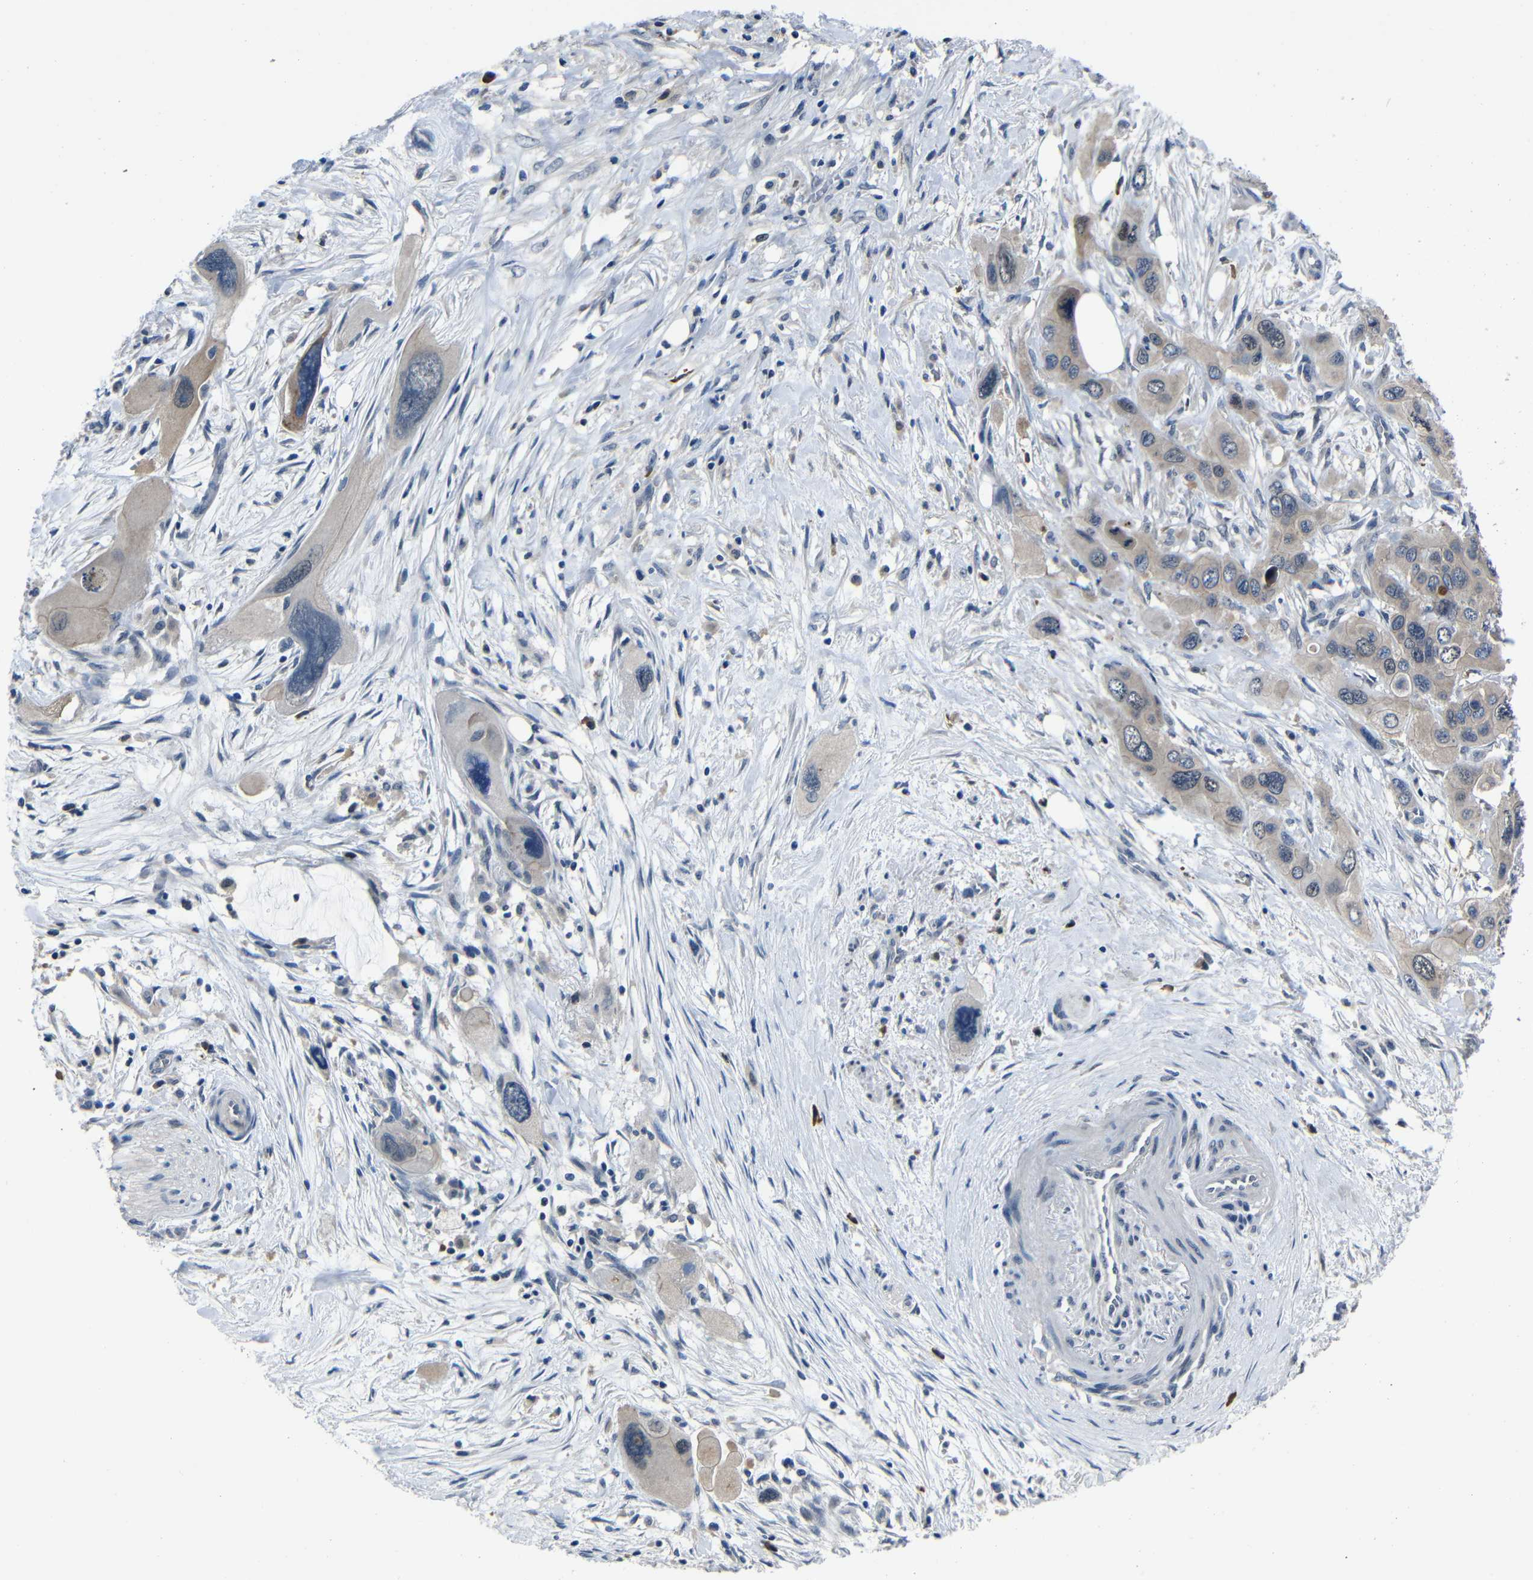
{"staining": {"intensity": "weak", "quantity": ">75%", "location": "cytoplasmic/membranous"}, "tissue": "pancreatic cancer", "cell_type": "Tumor cells", "image_type": "cancer", "snomed": [{"axis": "morphology", "description": "Adenocarcinoma, NOS"}, {"axis": "topography", "description": "Pancreas"}], "caption": "Pancreatic cancer (adenocarcinoma) was stained to show a protein in brown. There is low levels of weak cytoplasmic/membranous expression in about >75% of tumor cells. (DAB = brown stain, brightfield microscopy at high magnification).", "gene": "SEMA4B", "patient": {"sex": "male", "age": 73}}